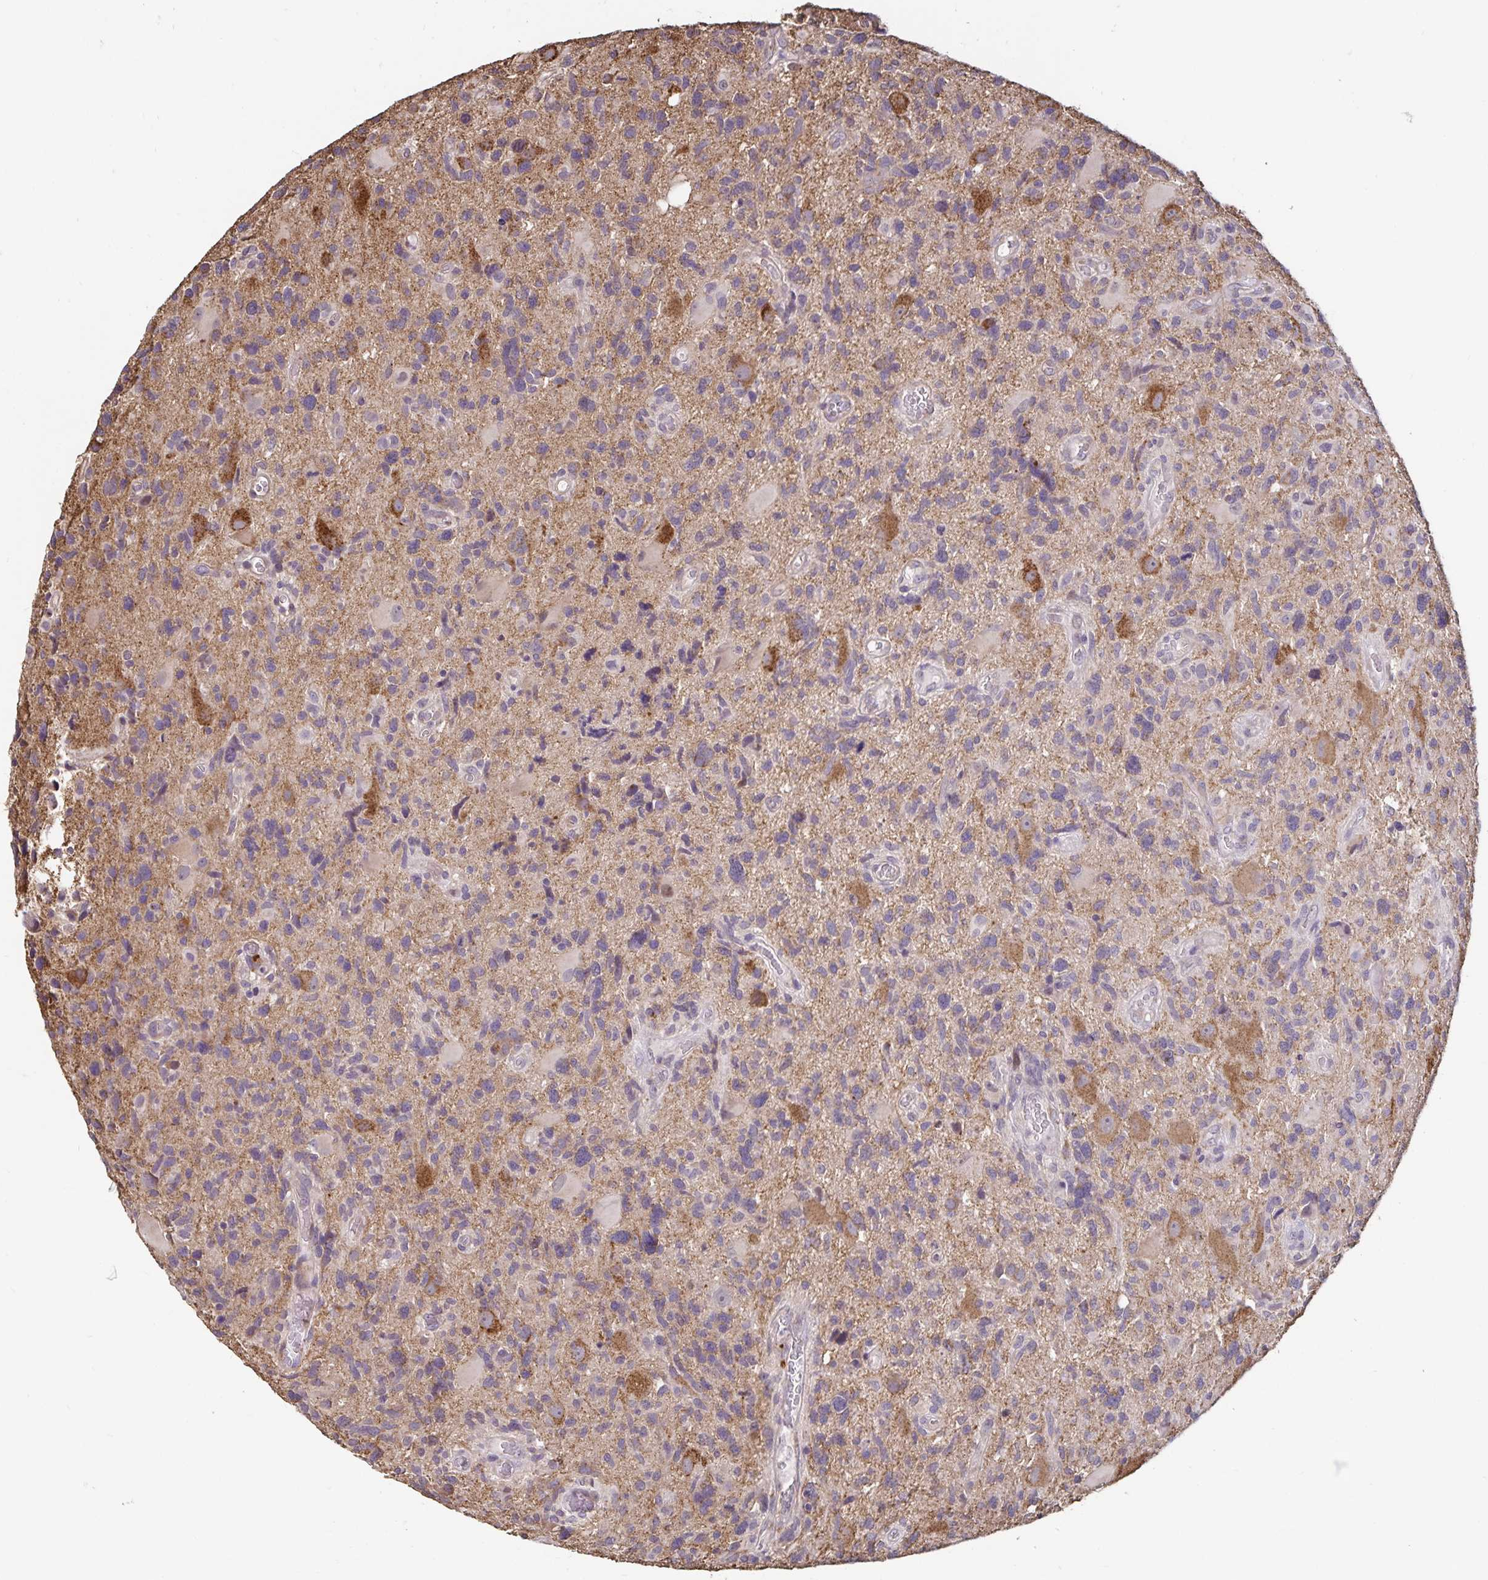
{"staining": {"intensity": "weak", "quantity": "25%-75%", "location": "cytoplasmic/membranous"}, "tissue": "glioma", "cell_type": "Tumor cells", "image_type": "cancer", "snomed": [{"axis": "morphology", "description": "Glioma, malignant, High grade"}, {"axis": "topography", "description": "Brain"}], "caption": "The micrograph shows staining of malignant glioma (high-grade), revealing weak cytoplasmic/membranous protein positivity (brown color) within tumor cells.", "gene": "EMC10", "patient": {"sex": "male", "age": 49}}